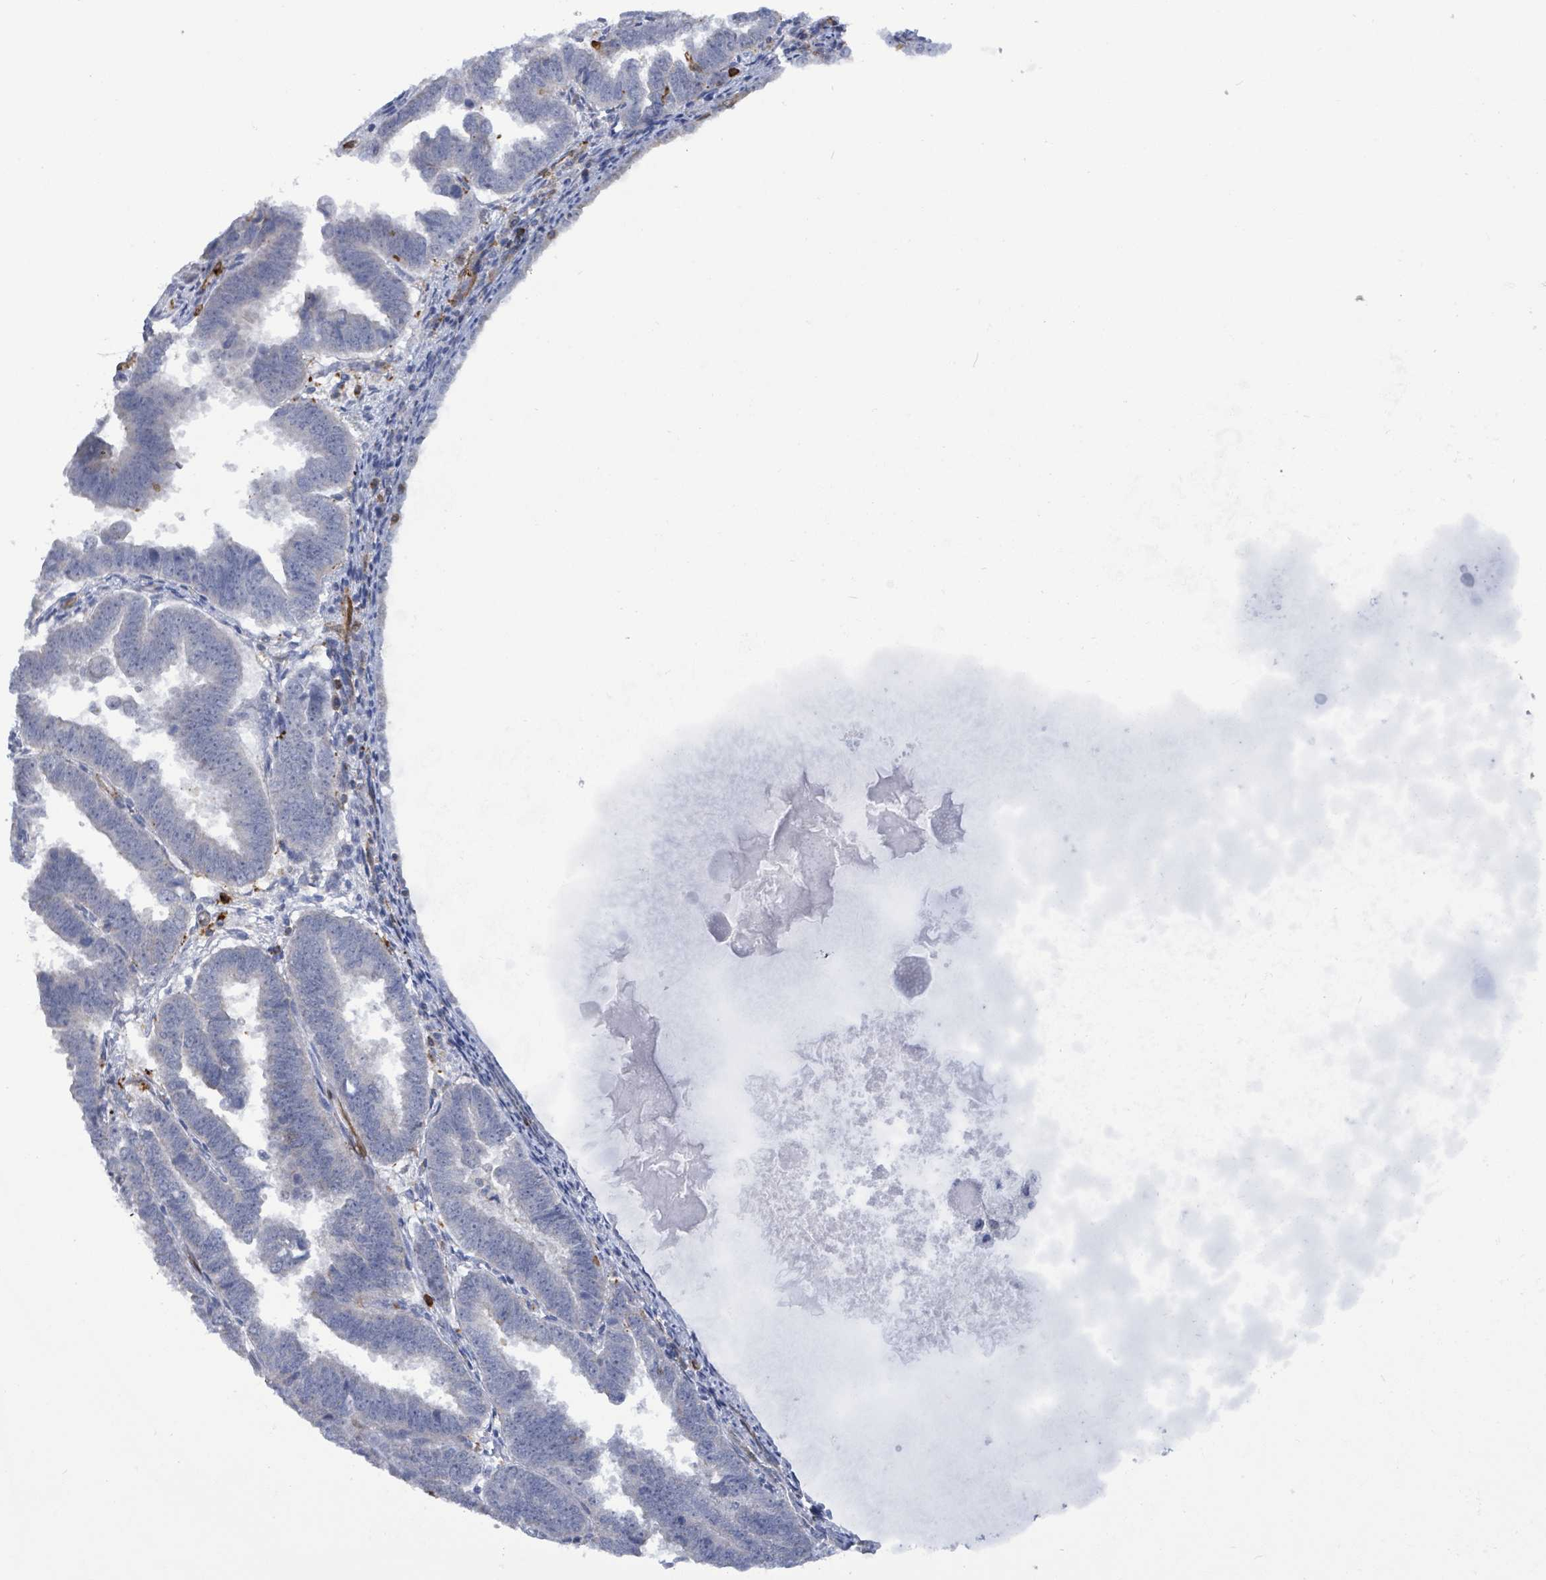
{"staining": {"intensity": "negative", "quantity": "none", "location": "none"}, "tissue": "endometrial cancer", "cell_type": "Tumor cells", "image_type": "cancer", "snomed": [{"axis": "morphology", "description": "Adenocarcinoma, NOS"}, {"axis": "topography", "description": "Endometrium"}], "caption": "Tumor cells are negative for protein expression in human endometrial cancer.", "gene": "PRKRIP1", "patient": {"sex": "female", "age": 75}}